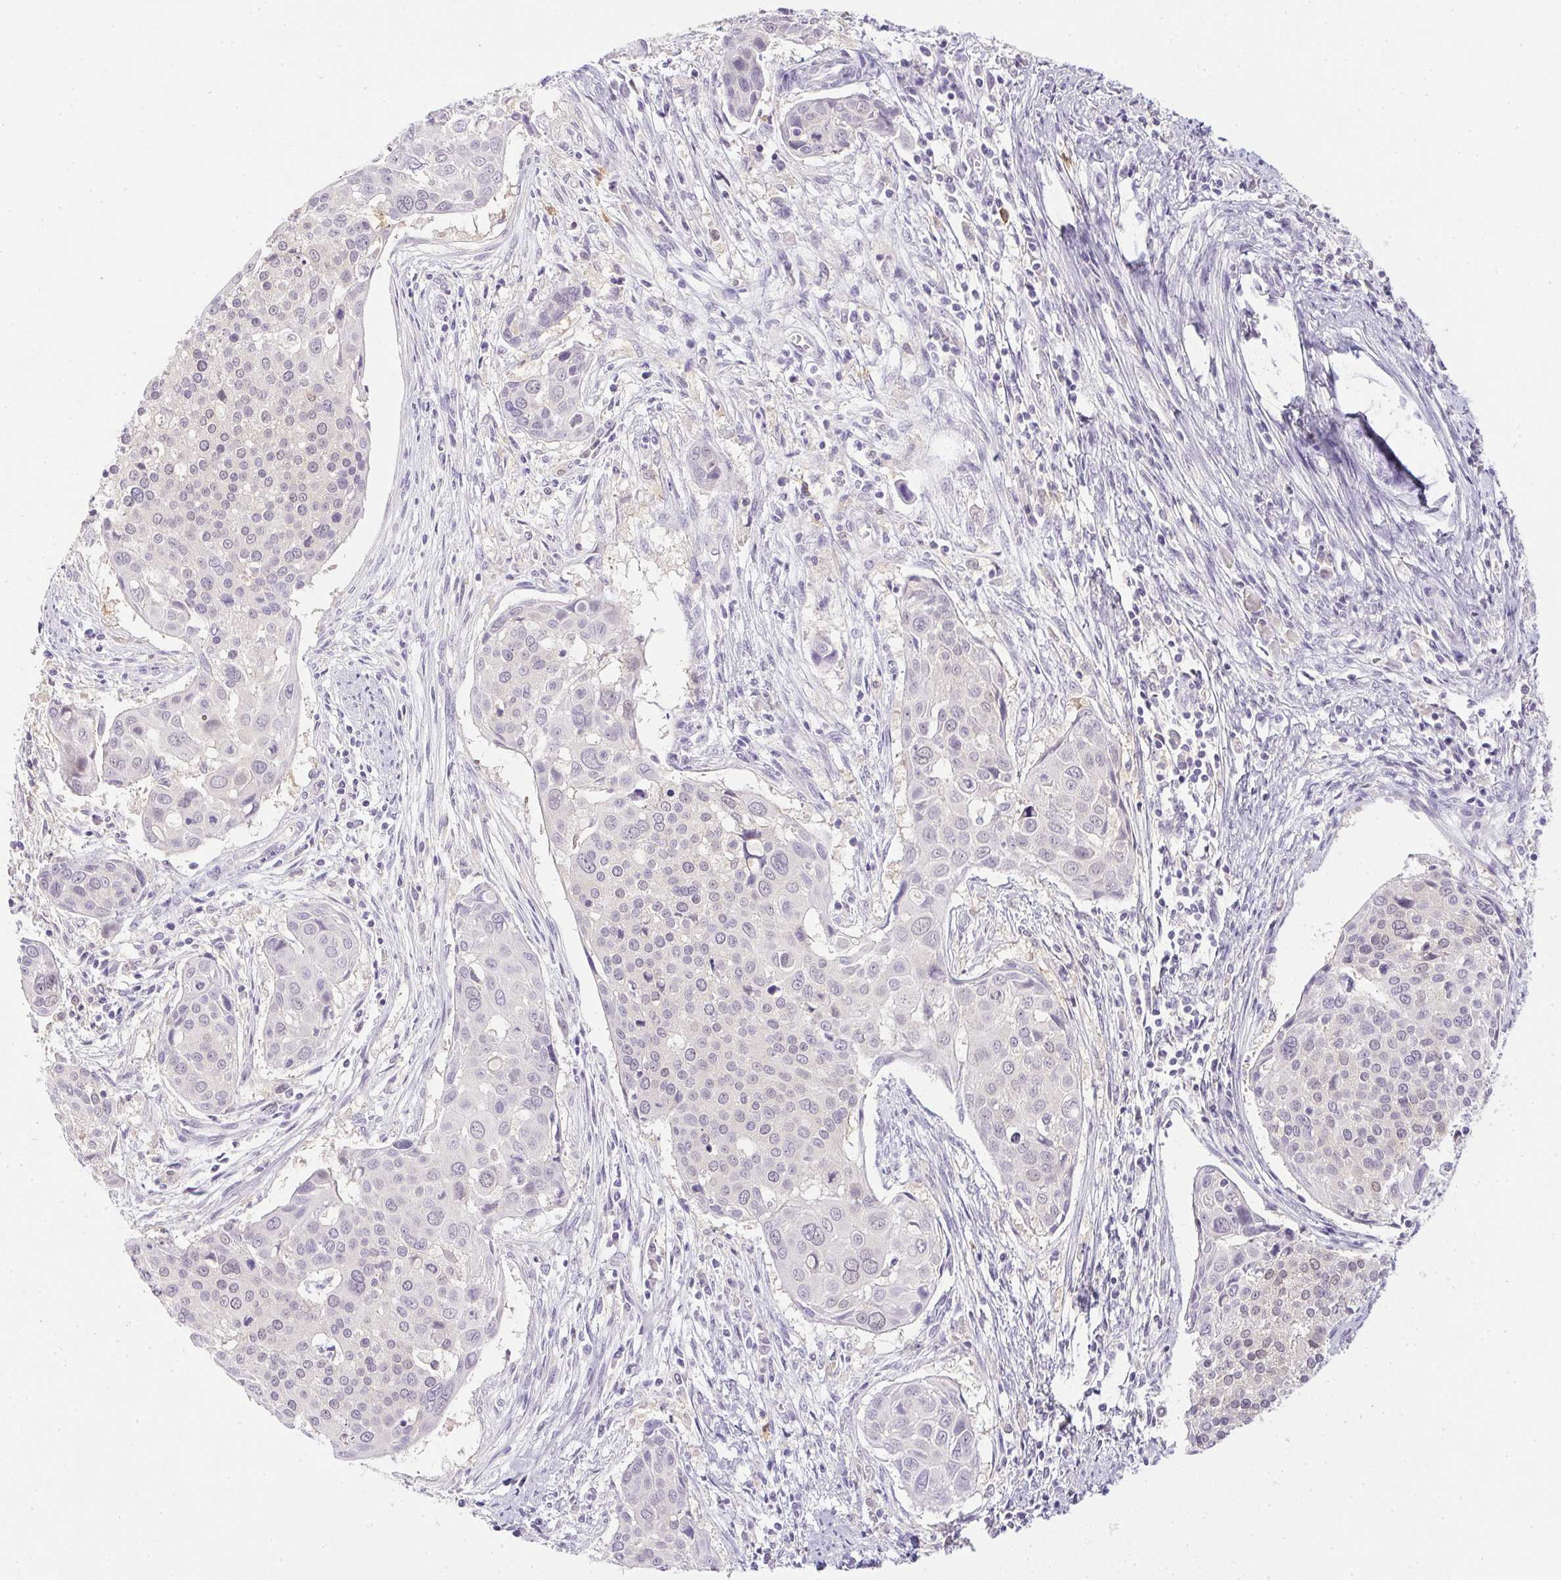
{"staining": {"intensity": "negative", "quantity": "none", "location": "none"}, "tissue": "cervical cancer", "cell_type": "Tumor cells", "image_type": "cancer", "snomed": [{"axis": "morphology", "description": "Squamous cell carcinoma, NOS"}, {"axis": "topography", "description": "Cervix"}], "caption": "An IHC micrograph of cervical cancer is shown. There is no staining in tumor cells of cervical cancer.", "gene": "DNAJC5G", "patient": {"sex": "female", "age": 39}}